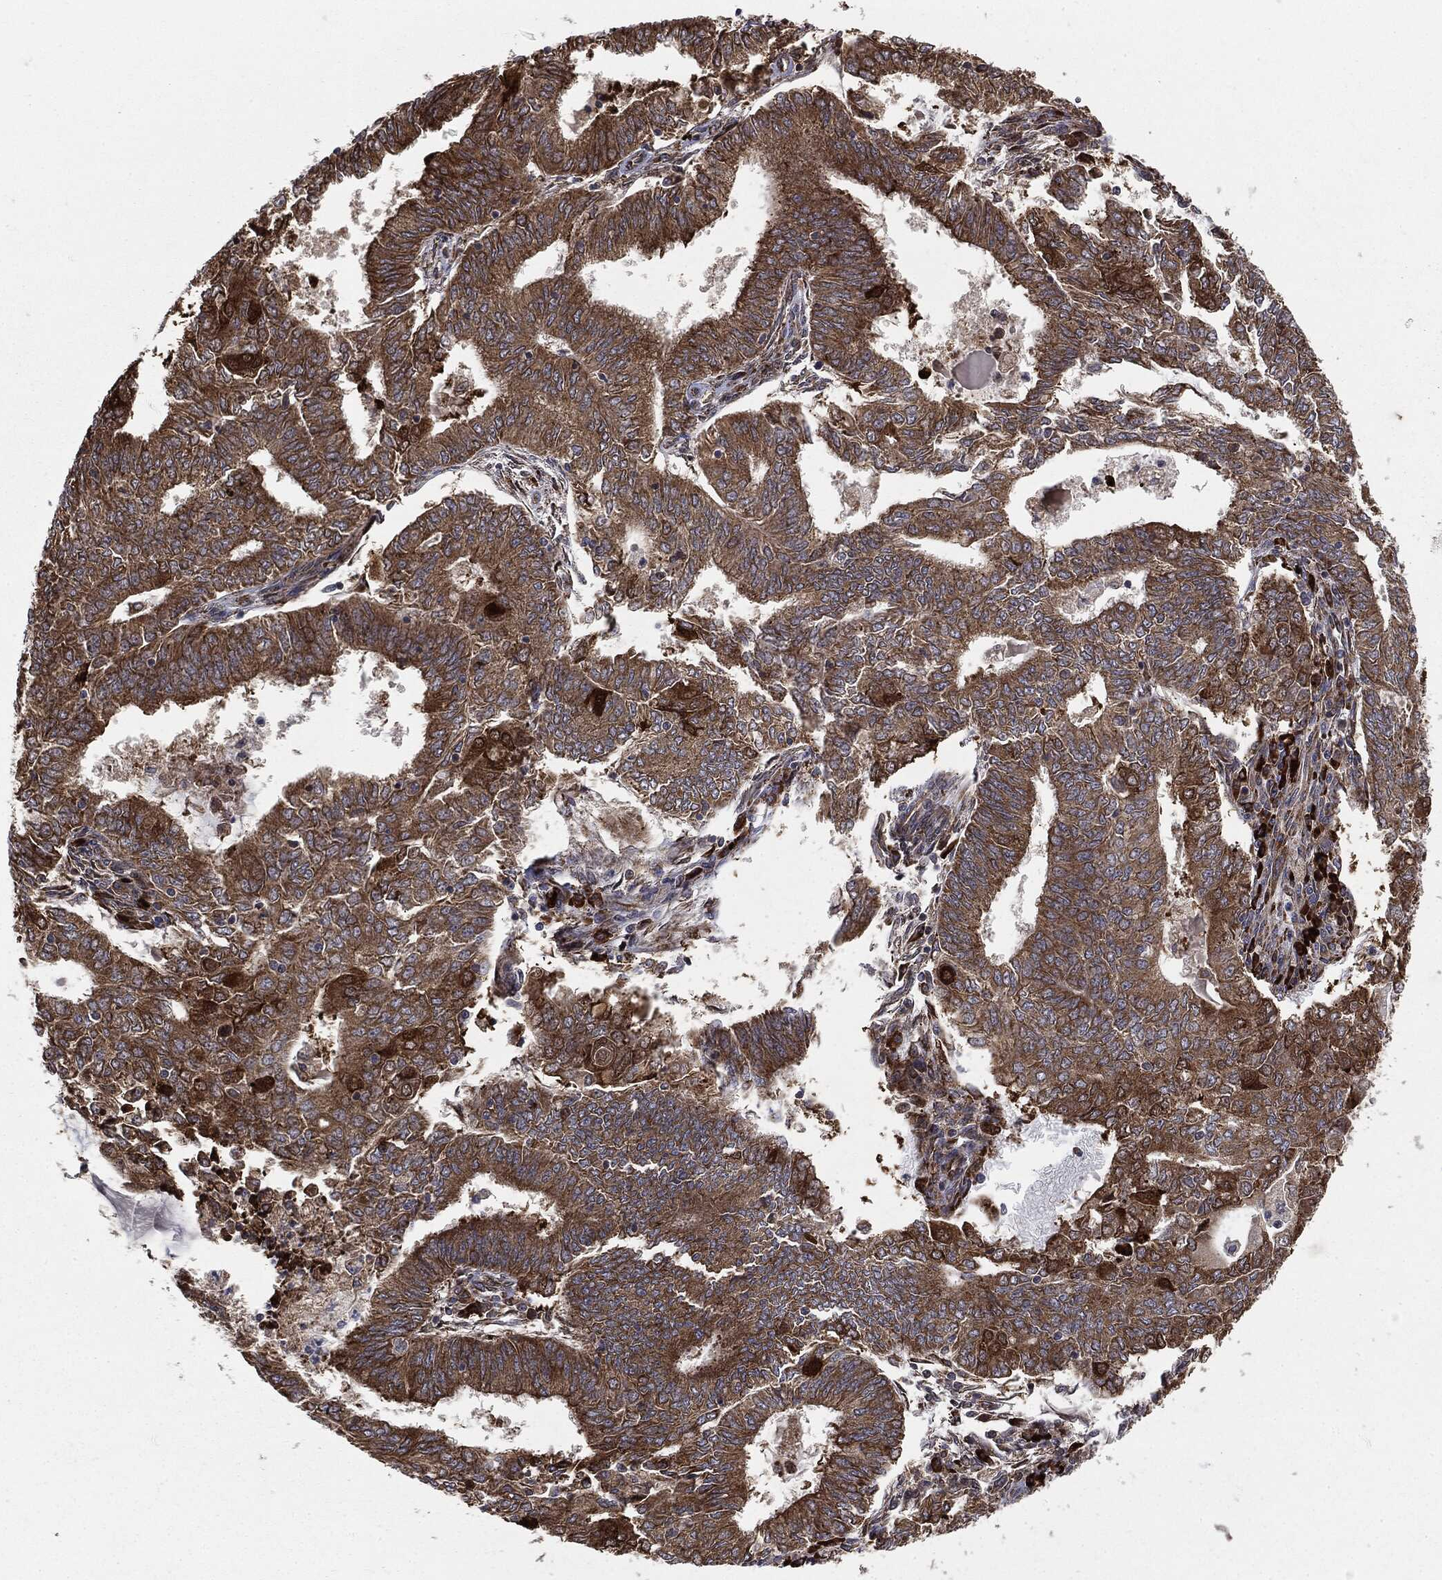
{"staining": {"intensity": "strong", "quantity": ">75%", "location": "cytoplasmic/membranous"}, "tissue": "endometrial cancer", "cell_type": "Tumor cells", "image_type": "cancer", "snomed": [{"axis": "morphology", "description": "Adenocarcinoma, NOS"}, {"axis": "topography", "description": "Endometrium"}], "caption": "High-power microscopy captured an immunohistochemistry (IHC) image of endometrial adenocarcinoma, revealing strong cytoplasmic/membranous expression in approximately >75% of tumor cells.", "gene": "CYLD", "patient": {"sex": "female", "age": 62}}